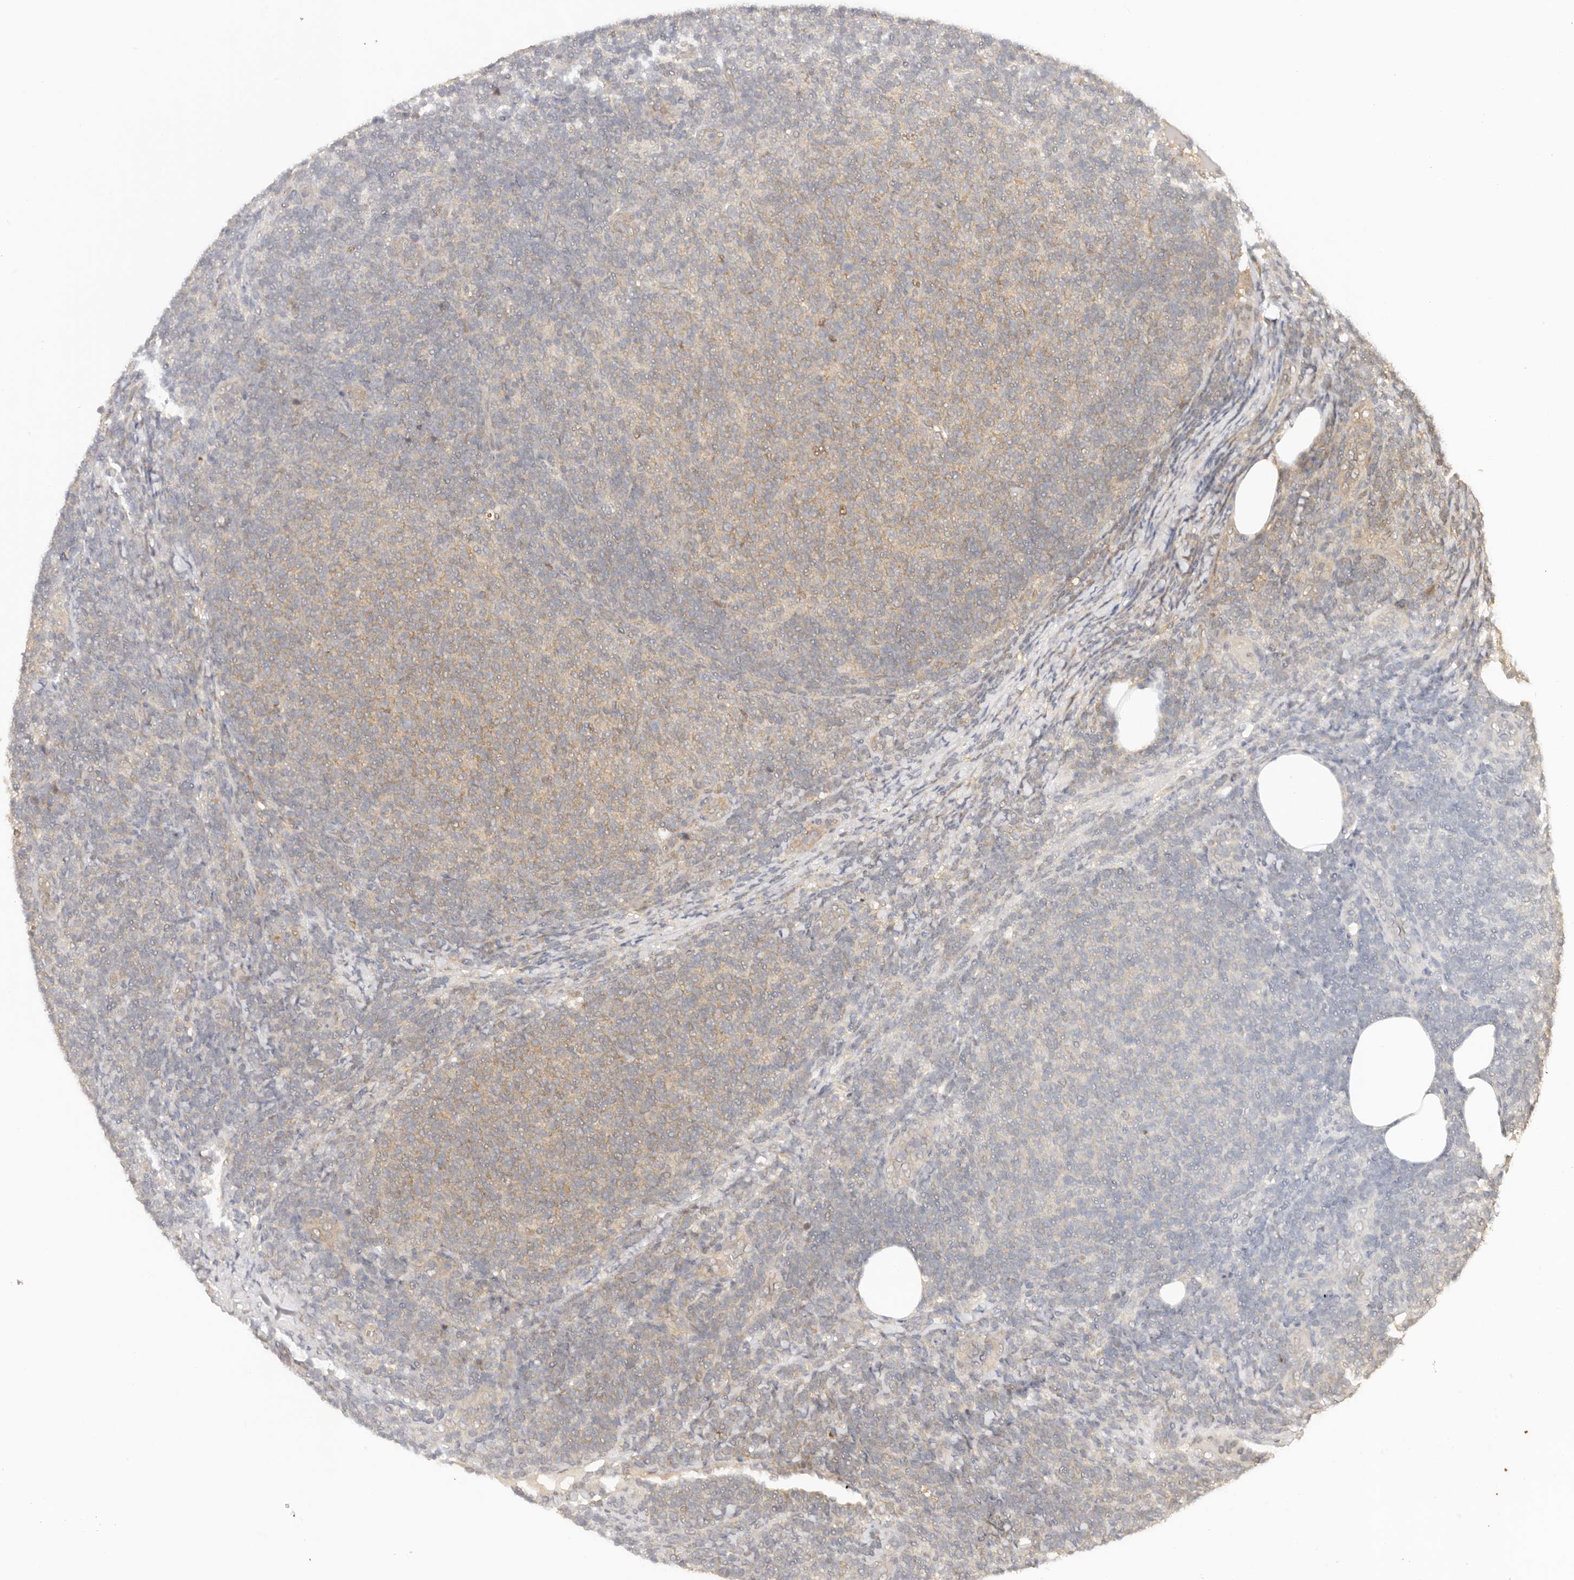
{"staining": {"intensity": "weak", "quantity": "<25%", "location": "cytoplasmic/membranous"}, "tissue": "lymphoma", "cell_type": "Tumor cells", "image_type": "cancer", "snomed": [{"axis": "morphology", "description": "Malignant lymphoma, non-Hodgkin's type, Low grade"}, {"axis": "topography", "description": "Lymph node"}], "caption": "A high-resolution image shows immunohistochemistry (IHC) staining of lymphoma, which shows no significant staining in tumor cells. (Stains: DAB (3,3'-diaminobenzidine) IHC with hematoxylin counter stain, Microscopy: brightfield microscopy at high magnification).", "gene": "PSMA5", "patient": {"sex": "male", "age": 66}}